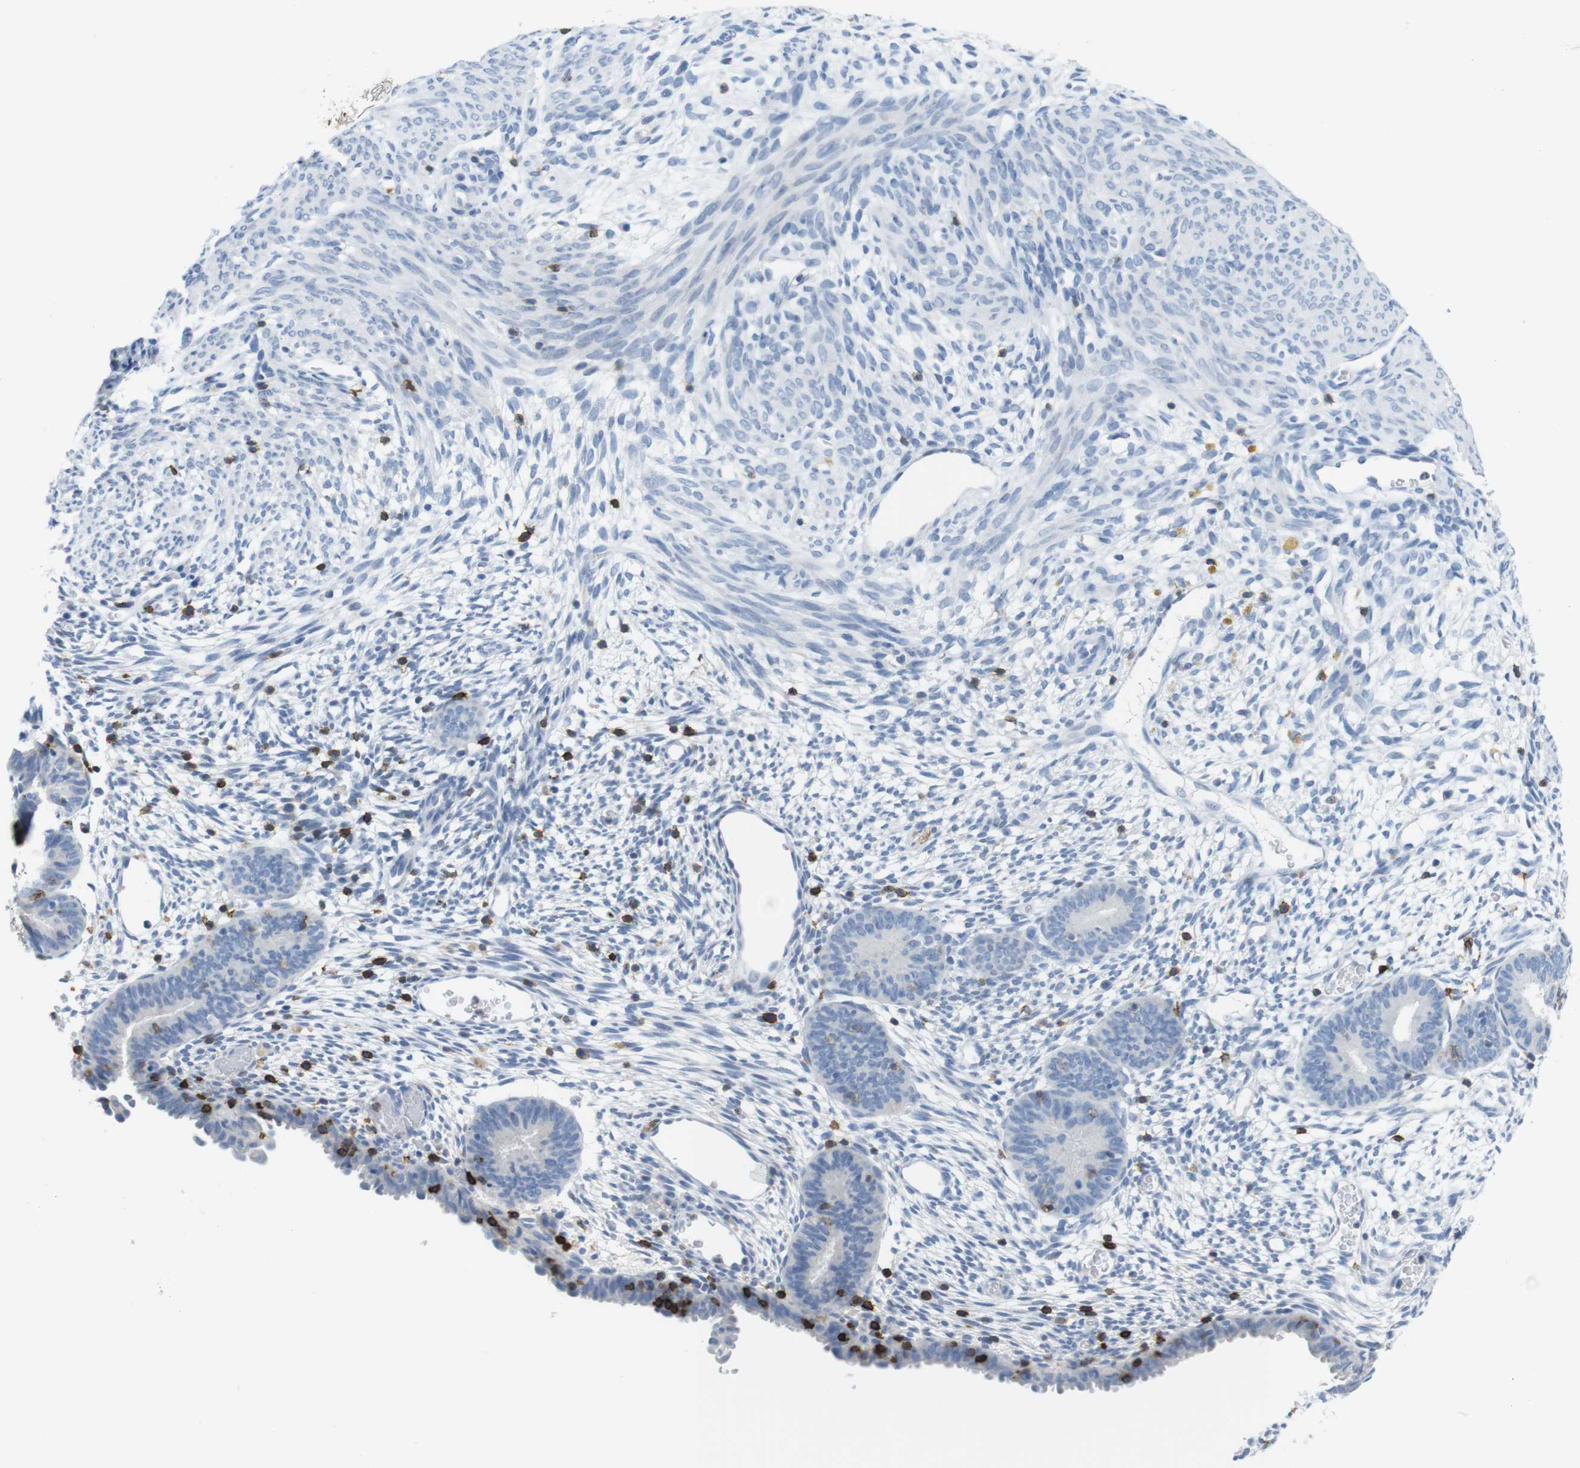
{"staining": {"intensity": "negative", "quantity": "none", "location": "none"}, "tissue": "endometrium", "cell_type": "Cells in endometrial stroma", "image_type": "normal", "snomed": [{"axis": "morphology", "description": "Normal tissue, NOS"}, {"axis": "morphology", "description": "Atrophy, NOS"}, {"axis": "topography", "description": "Uterus"}, {"axis": "topography", "description": "Endometrium"}], "caption": "This is an immunohistochemistry (IHC) image of normal human endometrium. There is no staining in cells in endometrial stroma.", "gene": "CD5", "patient": {"sex": "female", "age": 68}}